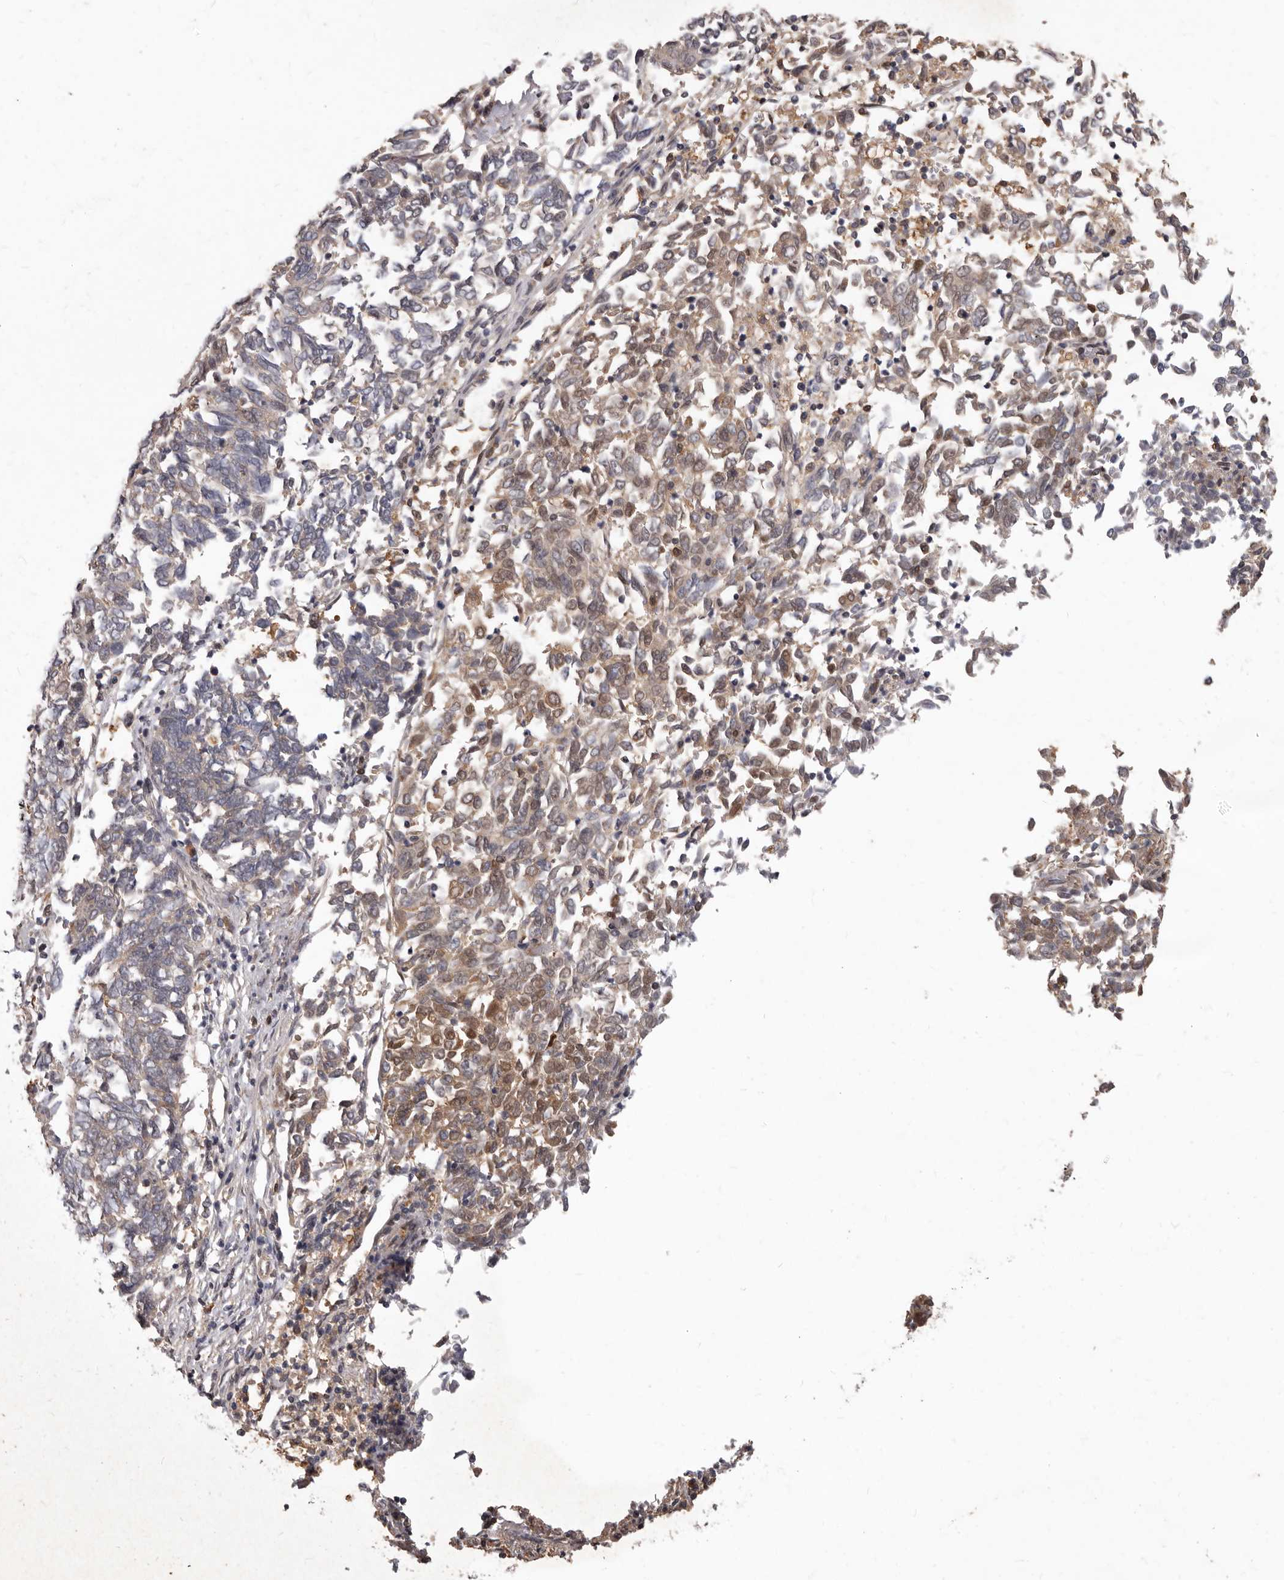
{"staining": {"intensity": "moderate", "quantity": "25%-75%", "location": "cytoplasmic/membranous,nuclear"}, "tissue": "endometrial cancer", "cell_type": "Tumor cells", "image_type": "cancer", "snomed": [{"axis": "morphology", "description": "Adenocarcinoma, NOS"}, {"axis": "topography", "description": "Endometrium"}], "caption": "Protein staining reveals moderate cytoplasmic/membranous and nuclear positivity in approximately 25%-75% of tumor cells in endometrial cancer.", "gene": "ACLY", "patient": {"sex": "female", "age": 80}}